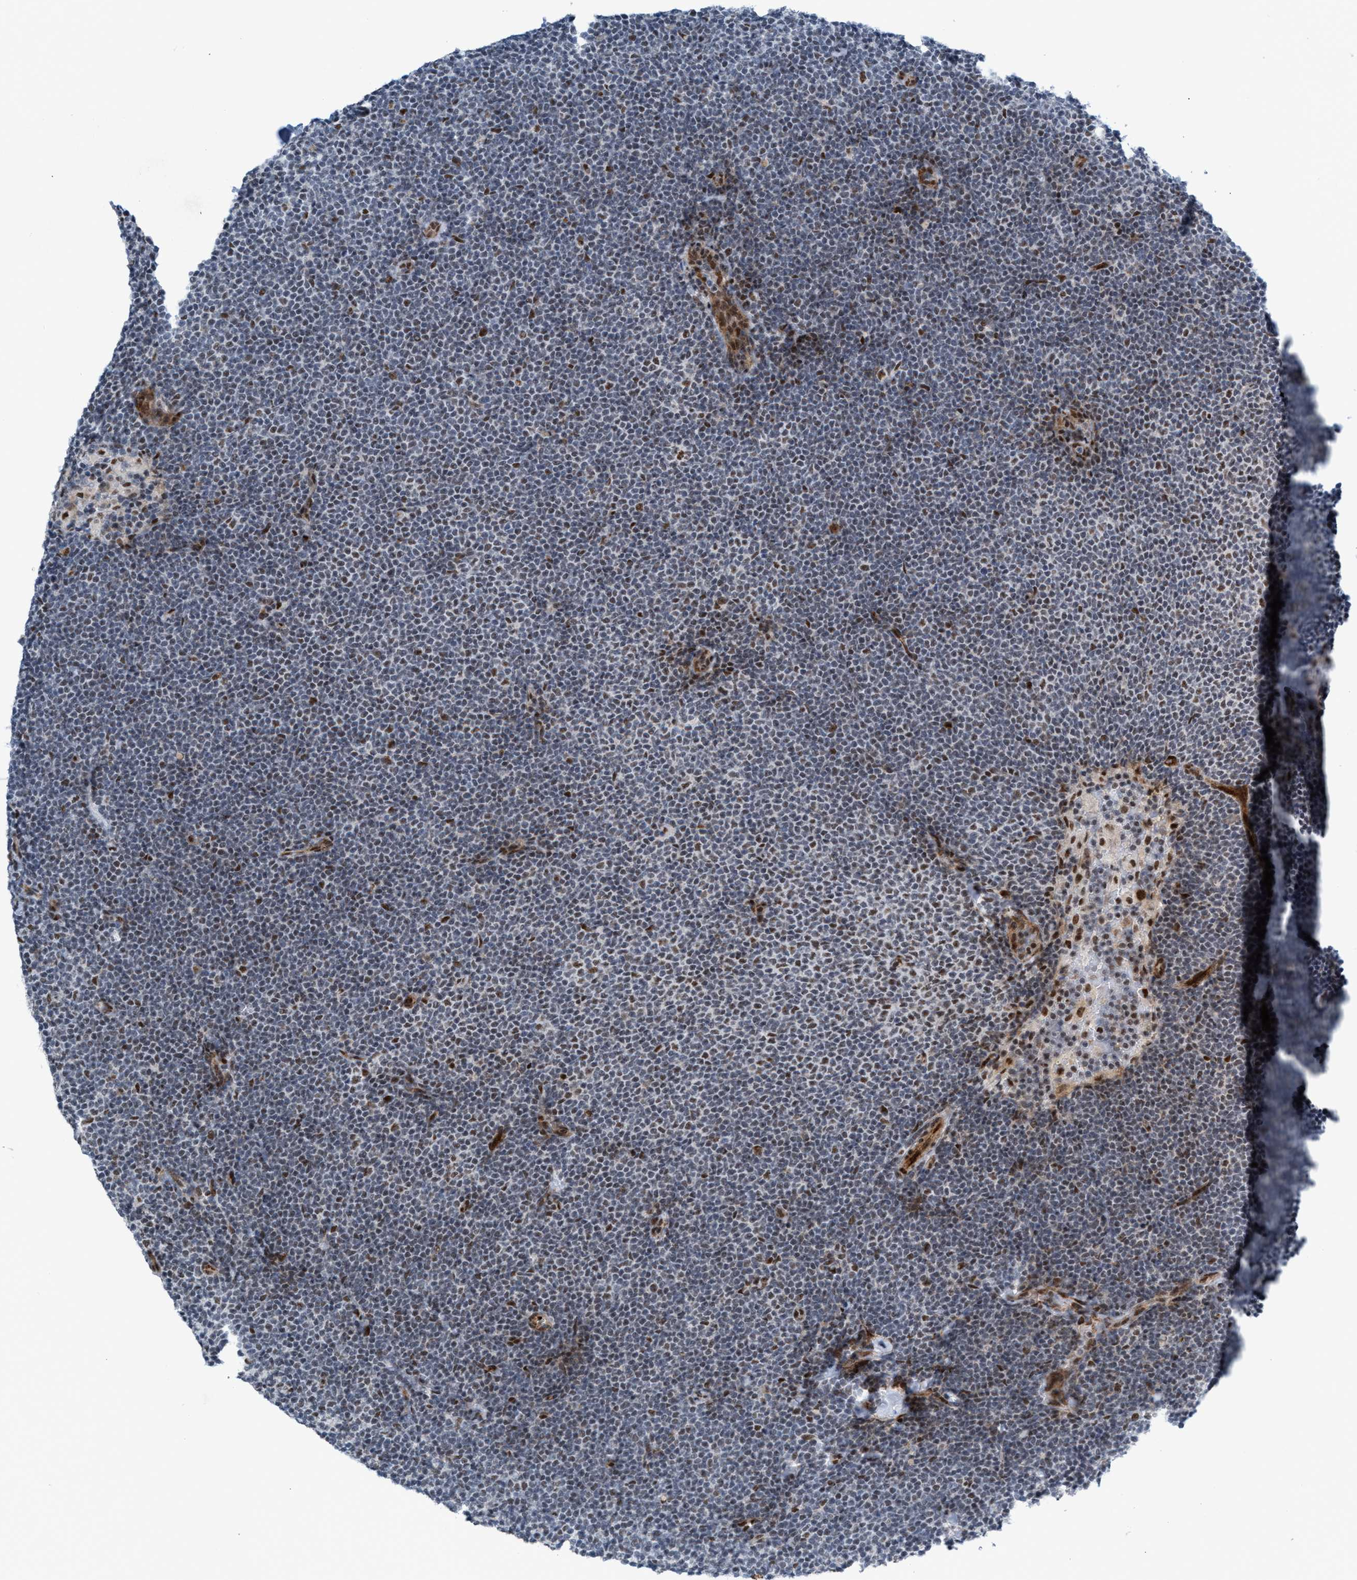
{"staining": {"intensity": "moderate", "quantity": "<25%", "location": "nuclear"}, "tissue": "lymphoma", "cell_type": "Tumor cells", "image_type": "cancer", "snomed": [{"axis": "morphology", "description": "Malignant lymphoma, non-Hodgkin's type, Low grade"}, {"axis": "topography", "description": "Lymph node"}], "caption": "IHC image of neoplastic tissue: lymphoma stained using immunohistochemistry exhibits low levels of moderate protein expression localized specifically in the nuclear of tumor cells, appearing as a nuclear brown color.", "gene": "CWC27", "patient": {"sex": "female", "age": 53}}